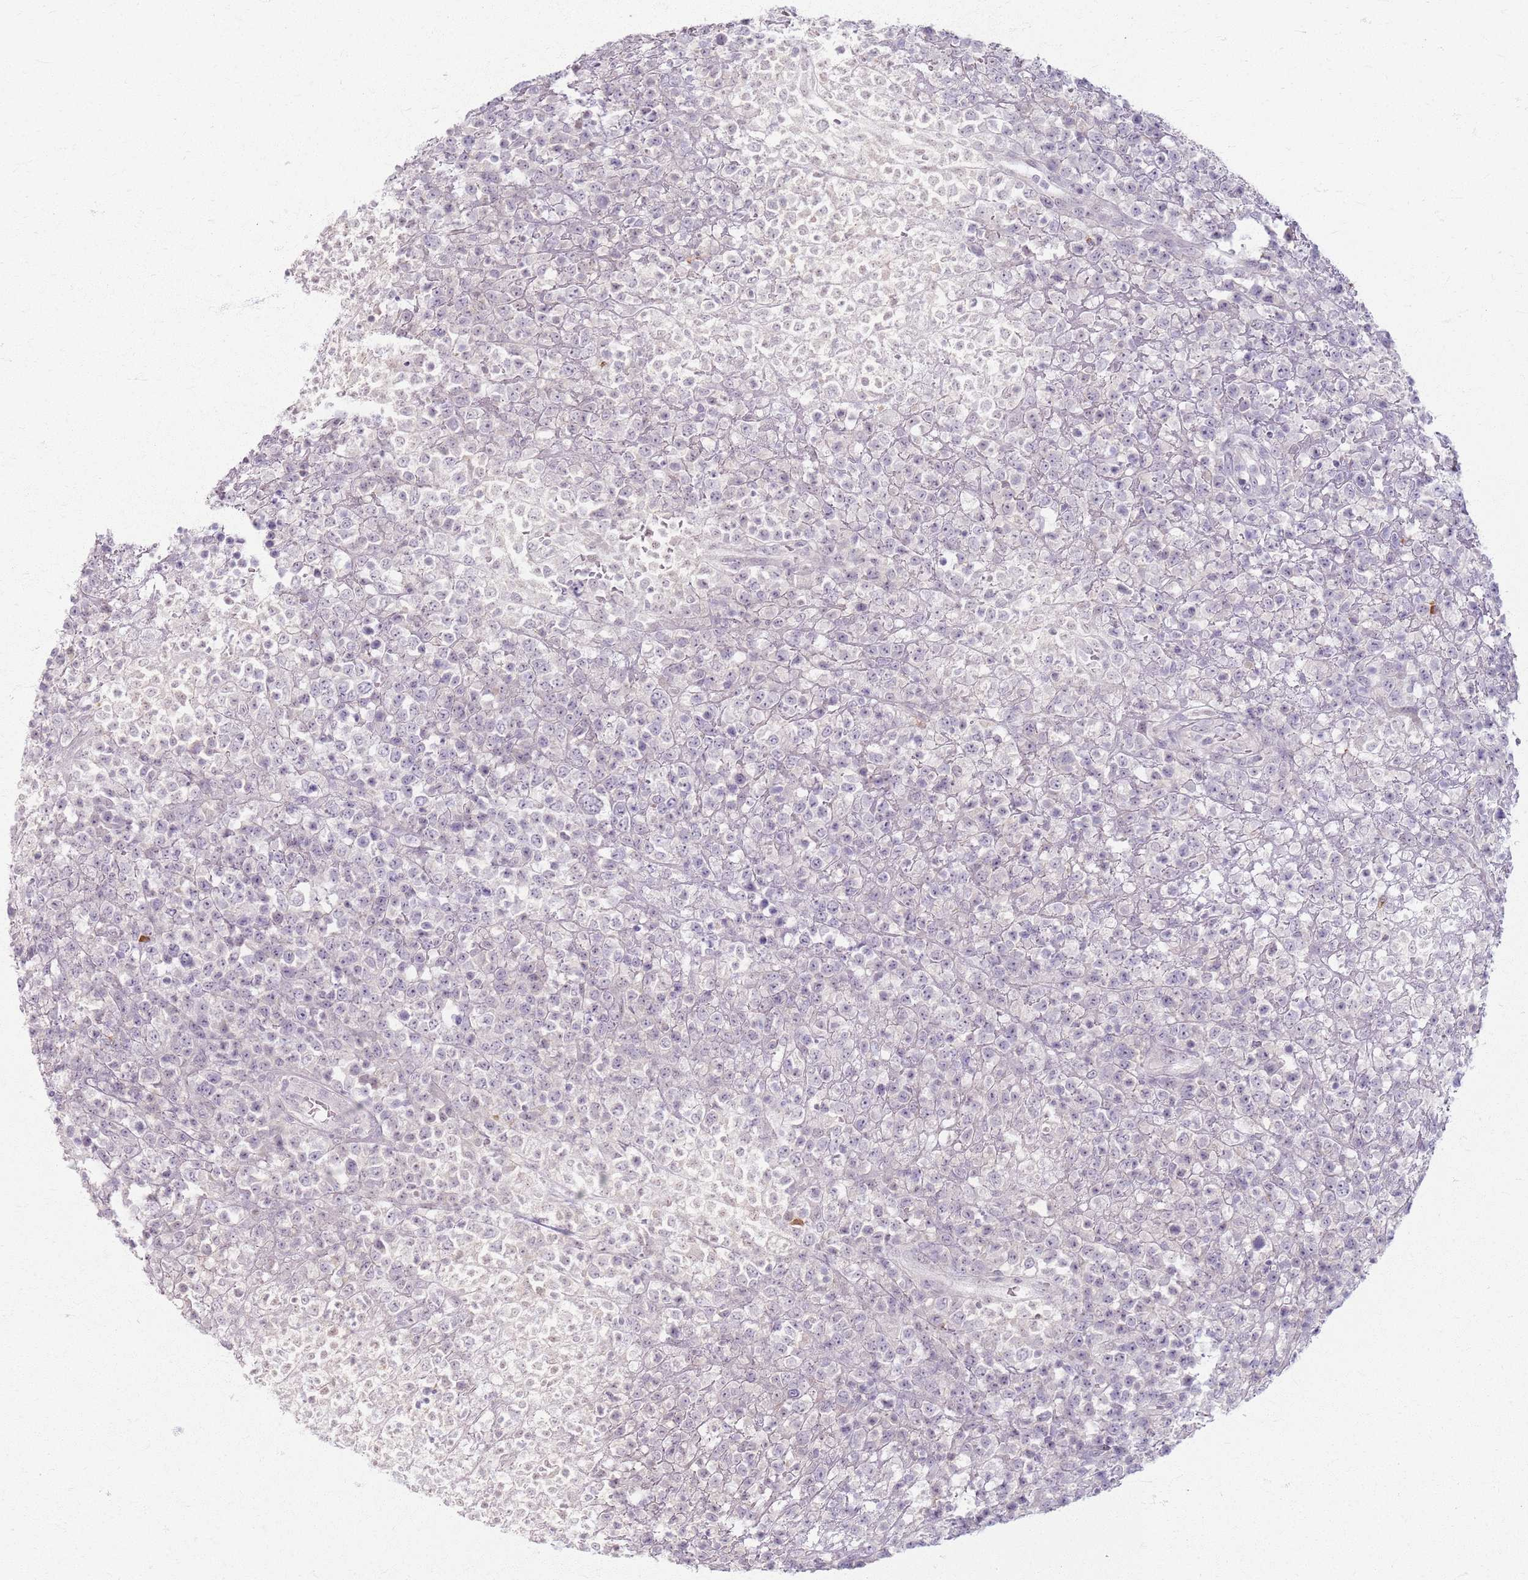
{"staining": {"intensity": "negative", "quantity": "none", "location": "none"}, "tissue": "lymphoma", "cell_type": "Tumor cells", "image_type": "cancer", "snomed": [{"axis": "morphology", "description": "Malignant lymphoma, non-Hodgkin's type, High grade"}, {"axis": "topography", "description": "Colon"}], "caption": "Photomicrograph shows no significant protein staining in tumor cells of lymphoma.", "gene": "CRIPT", "patient": {"sex": "female", "age": 53}}